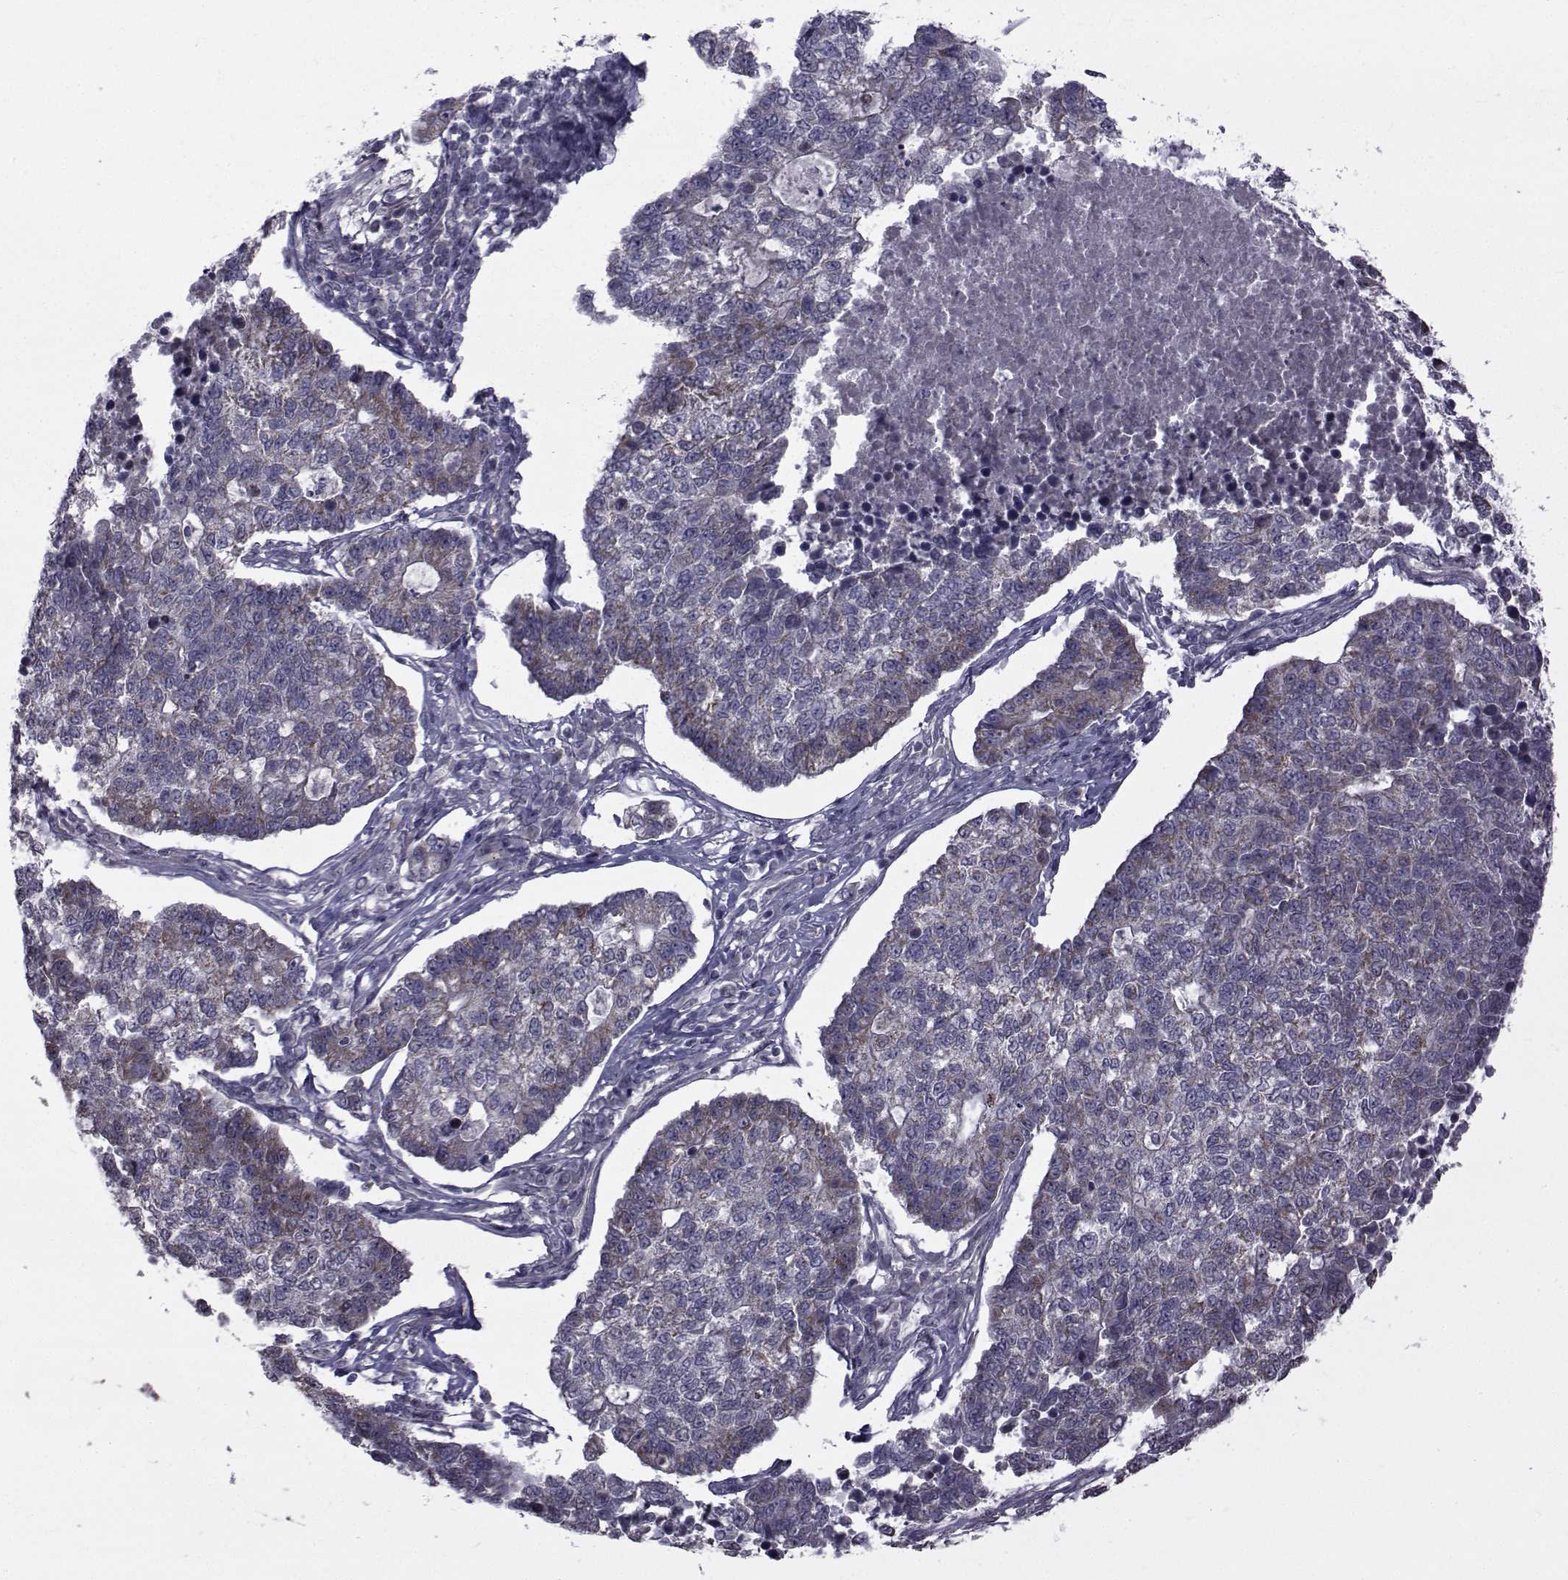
{"staining": {"intensity": "negative", "quantity": "none", "location": "none"}, "tissue": "lung cancer", "cell_type": "Tumor cells", "image_type": "cancer", "snomed": [{"axis": "morphology", "description": "Adenocarcinoma, NOS"}, {"axis": "topography", "description": "Lung"}], "caption": "Lung cancer was stained to show a protein in brown. There is no significant expression in tumor cells. (DAB (3,3'-diaminobenzidine) immunohistochemistry (IHC), high magnification).", "gene": "CFAP74", "patient": {"sex": "male", "age": 57}}